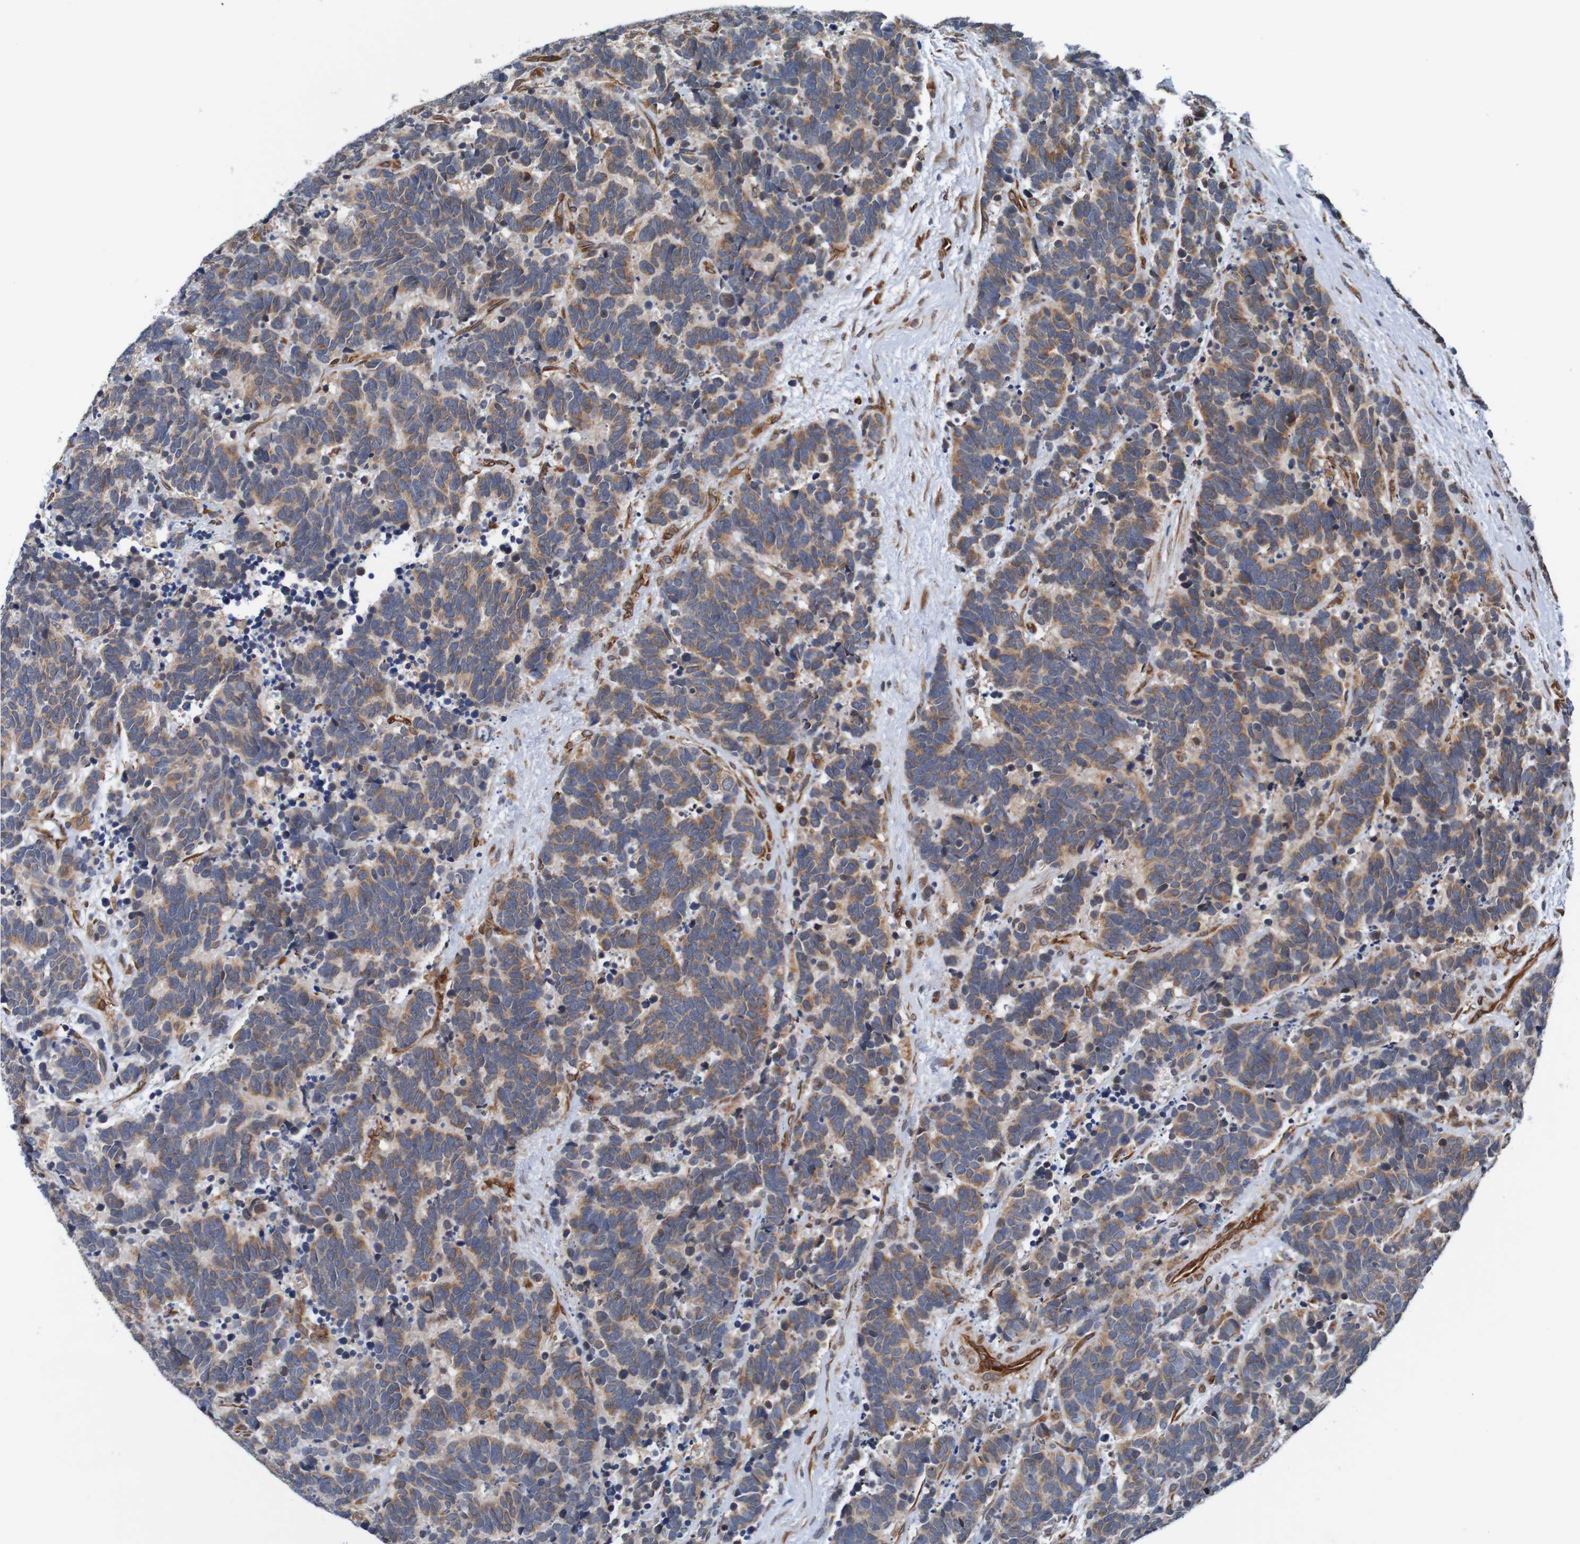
{"staining": {"intensity": "moderate", "quantity": ">75%", "location": "cytoplasmic/membranous"}, "tissue": "carcinoid", "cell_type": "Tumor cells", "image_type": "cancer", "snomed": [{"axis": "morphology", "description": "Carcinoma, NOS"}, {"axis": "morphology", "description": "Carcinoid, malignant, NOS"}, {"axis": "topography", "description": "Urinary bladder"}], "caption": "This micrograph exhibits carcinoid stained with immunohistochemistry to label a protein in brown. The cytoplasmic/membranous of tumor cells show moderate positivity for the protein. Nuclei are counter-stained blue.", "gene": "TMEM109", "patient": {"sex": "male", "age": 57}}